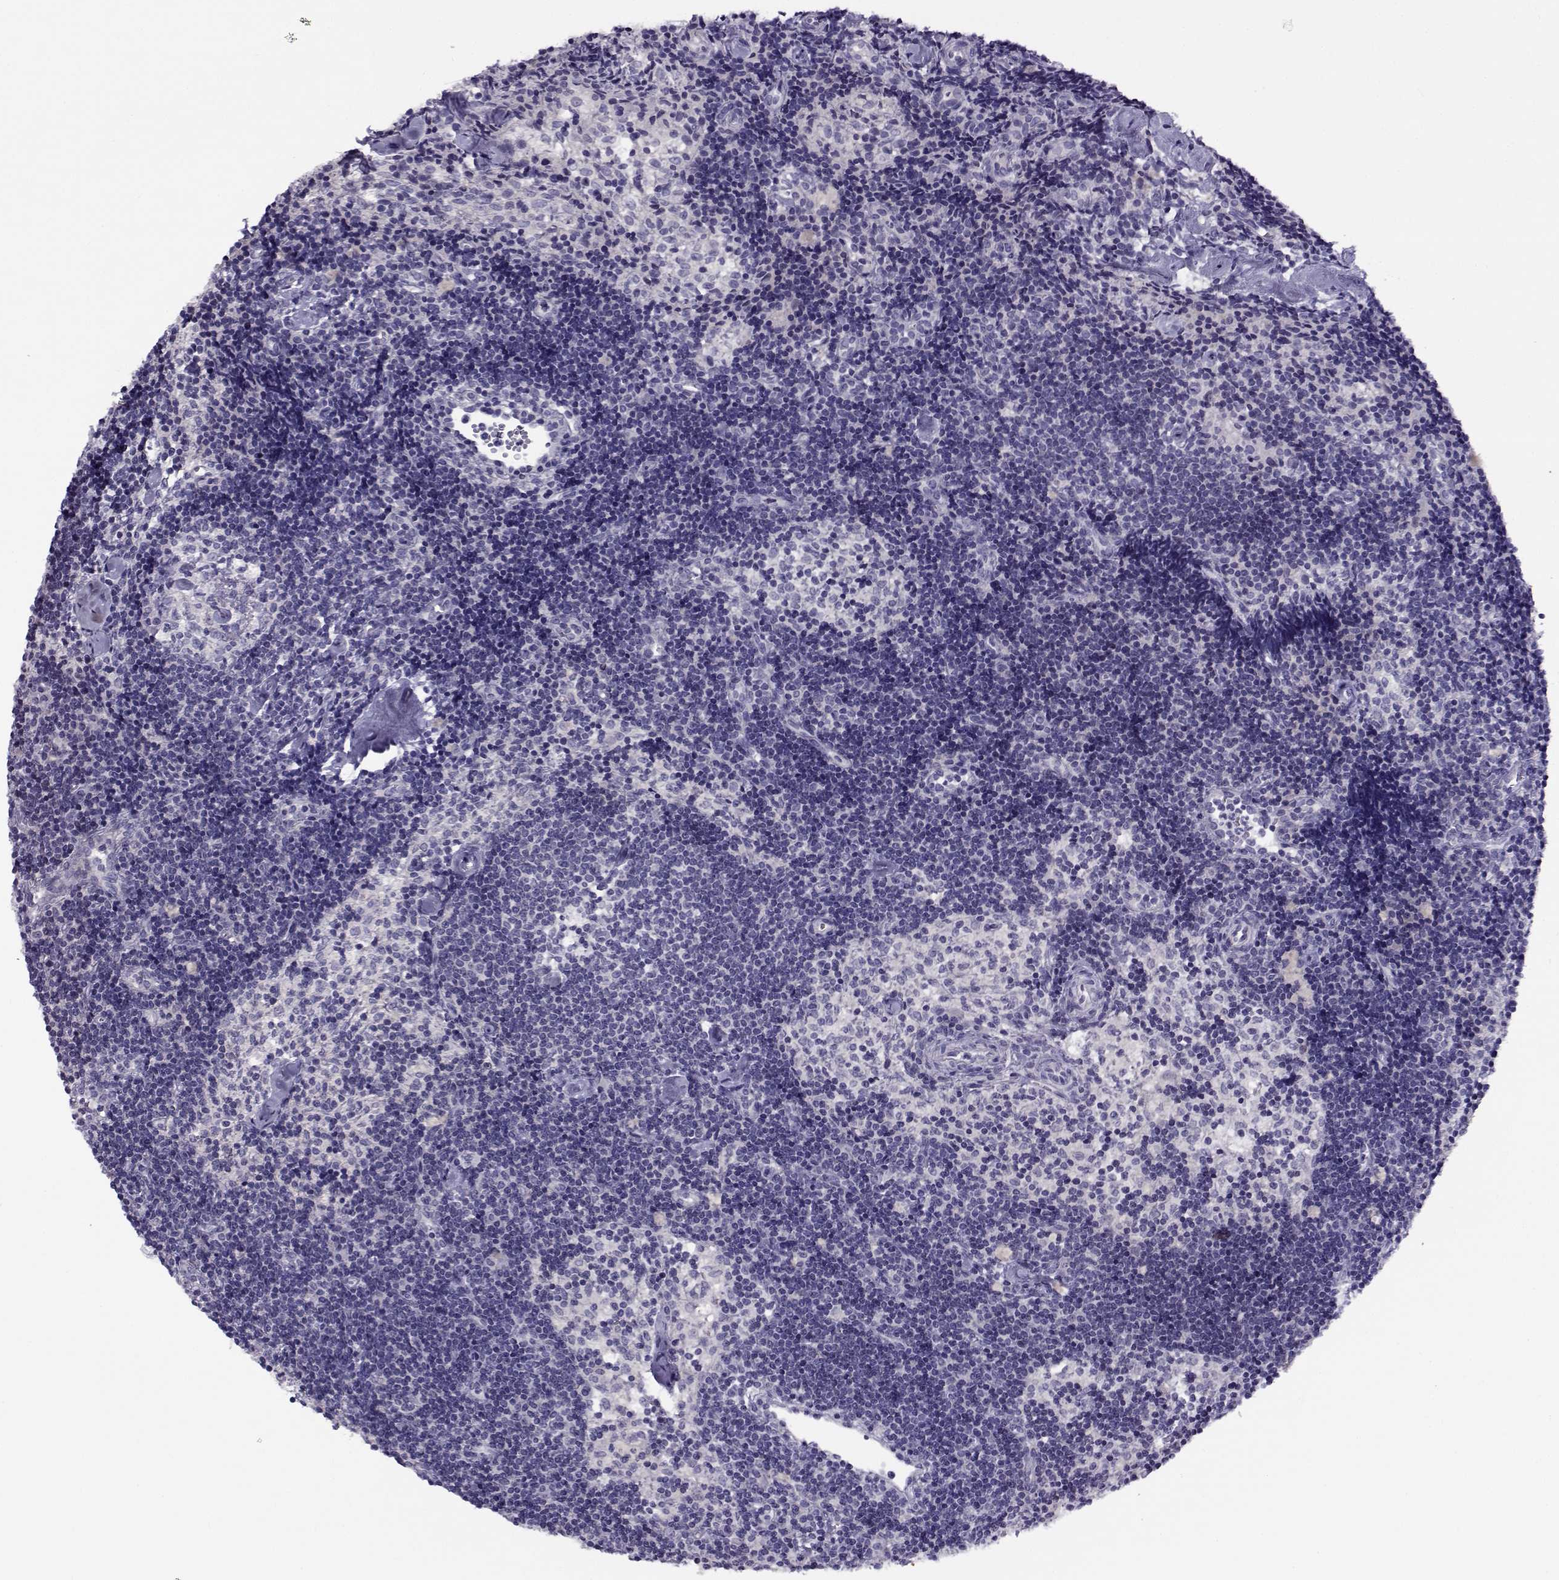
{"staining": {"intensity": "negative", "quantity": "none", "location": "none"}, "tissue": "lymph node", "cell_type": "Germinal center cells", "image_type": "normal", "snomed": [{"axis": "morphology", "description": "Normal tissue, NOS"}, {"axis": "topography", "description": "Lymph node"}], "caption": "DAB immunohistochemical staining of benign human lymph node shows no significant expression in germinal center cells.", "gene": "FEZF1", "patient": {"sex": "female", "age": 42}}